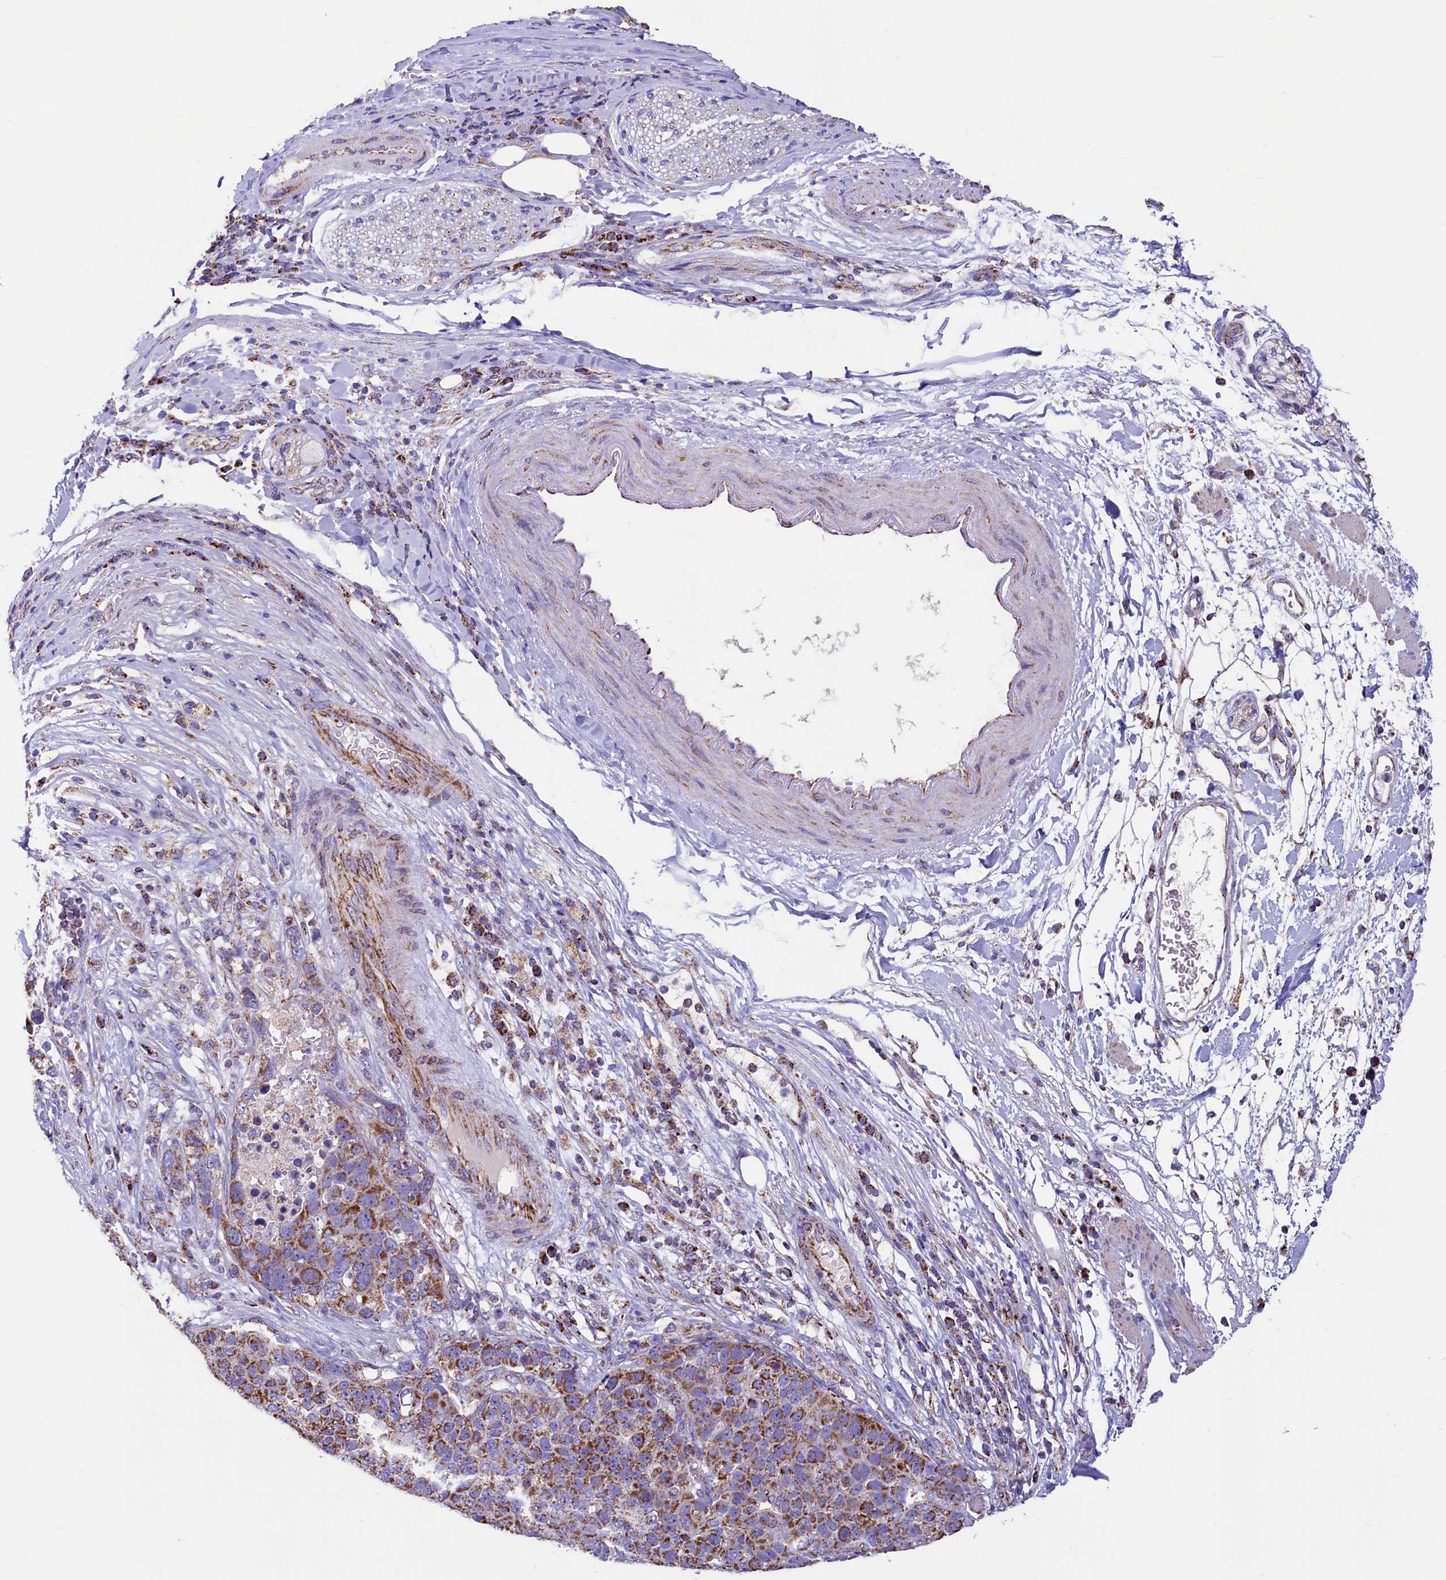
{"staining": {"intensity": "moderate", "quantity": ">75%", "location": "cytoplasmic/membranous"}, "tissue": "pancreatic cancer", "cell_type": "Tumor cells", "image_type": "cancer", "snomed": [{"axis": "morphology", "description": "Adenocarcinoma, NOS"}, {"axis": "topography", "description": "Pancreas"}], "caption": "Adenocarcinoma (pancreatic) stained for a protein shows moderate cytoplasmic/membranous positivity in tumor cells.", "gene": "IDH3A", "patient": {"sex": "female", "age": 61}}